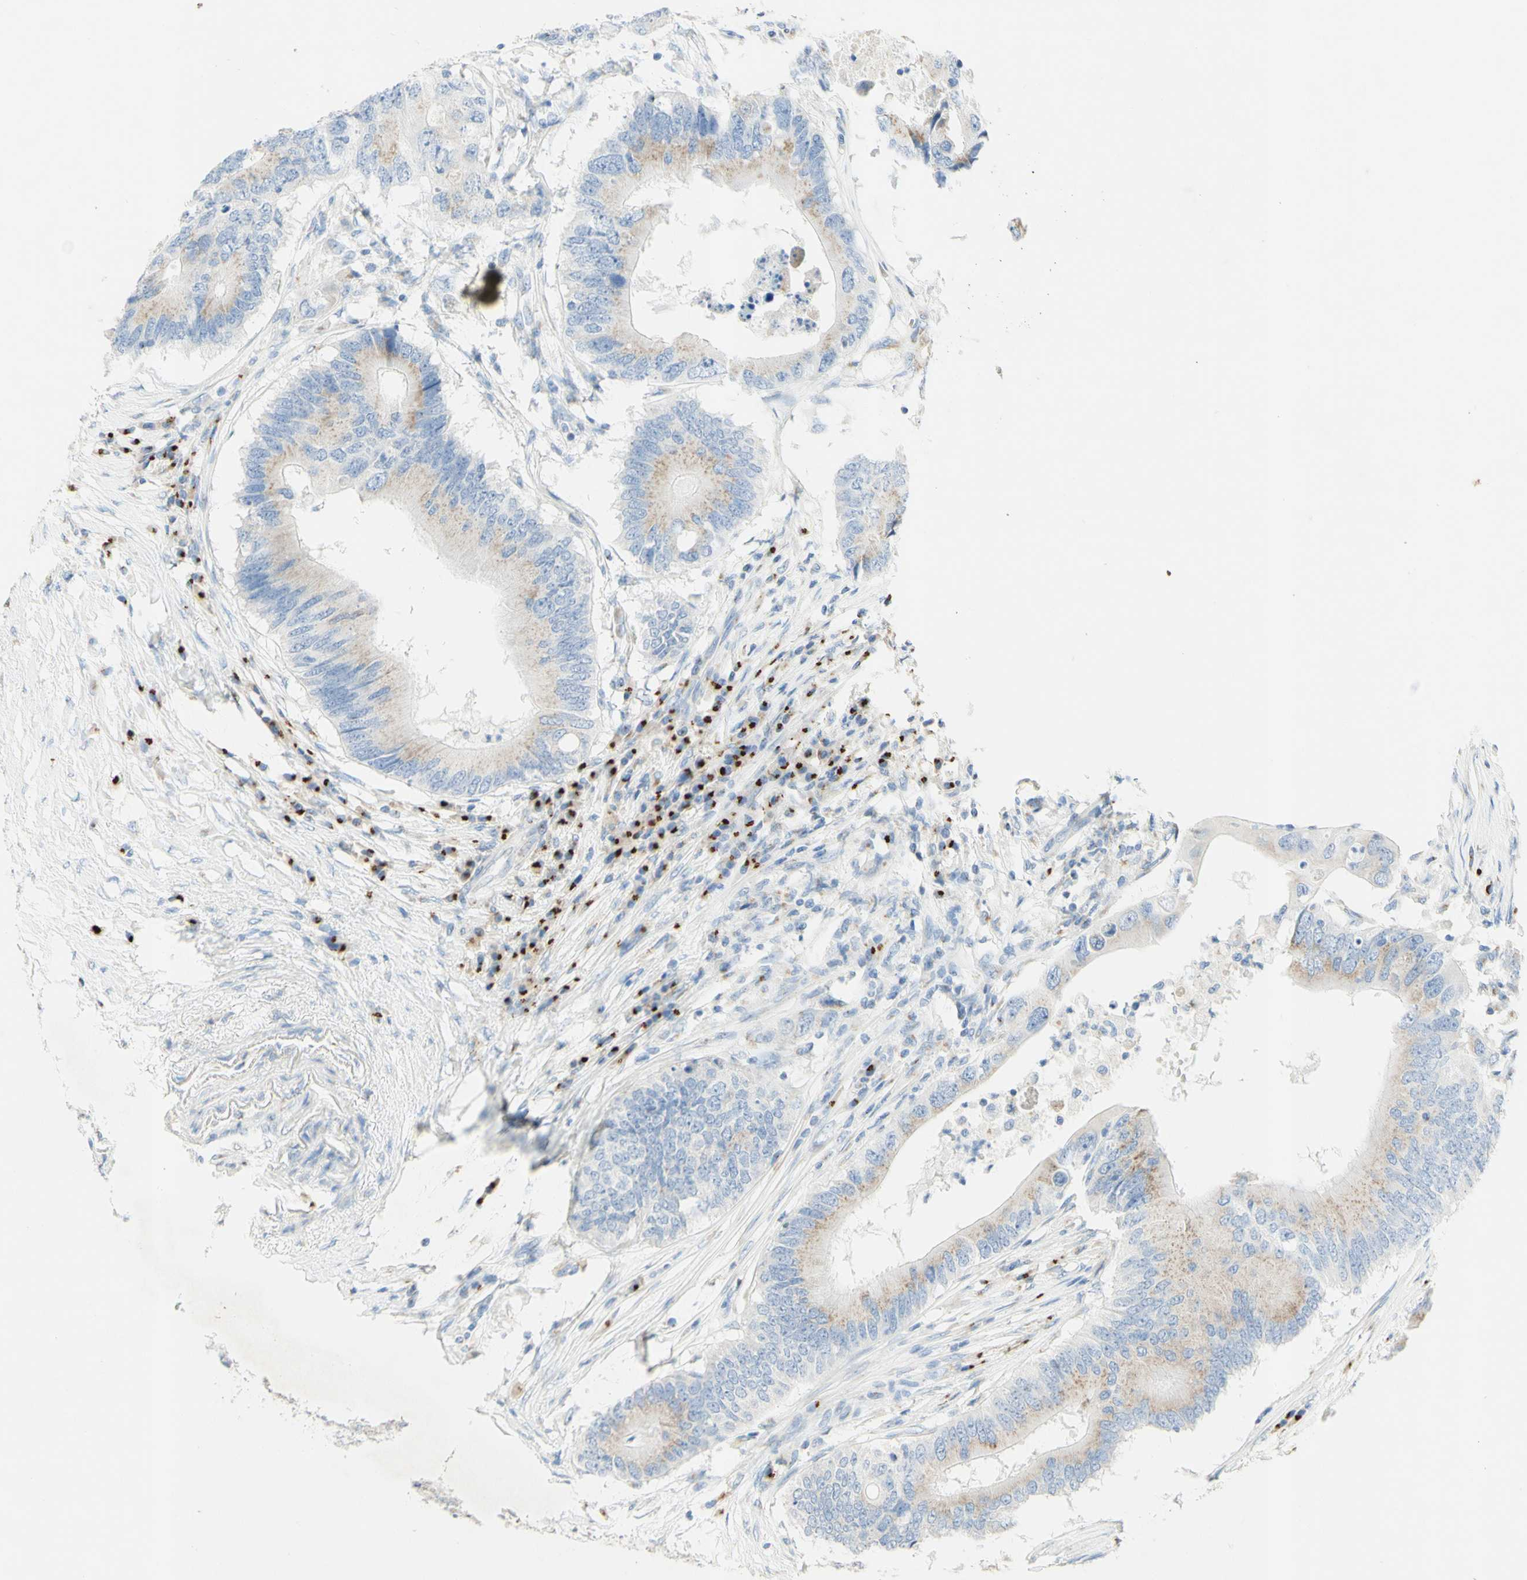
{"staining": {"intensity": "weak", "quantity": ">75%", "location": "cytoplasmic/membranous"}, "tissue": "colorectal cancer", "cell_type": "Tumor cells", "image_type": "cancer", "snomed": [{"axis": "morphology", "description": "Adenocarcinoma, NOS"}, {"axis": "topography", "description": "Colon"}], "caption": "There is low levels of weak cytoplasmic/membranous staining in tumor cells of adenocarcinoma (colorectal), as demonstrated by immunohistochemical staining (brown color).", "gene": "MANEA", "patient": {"sex": "male", "age": 71}}